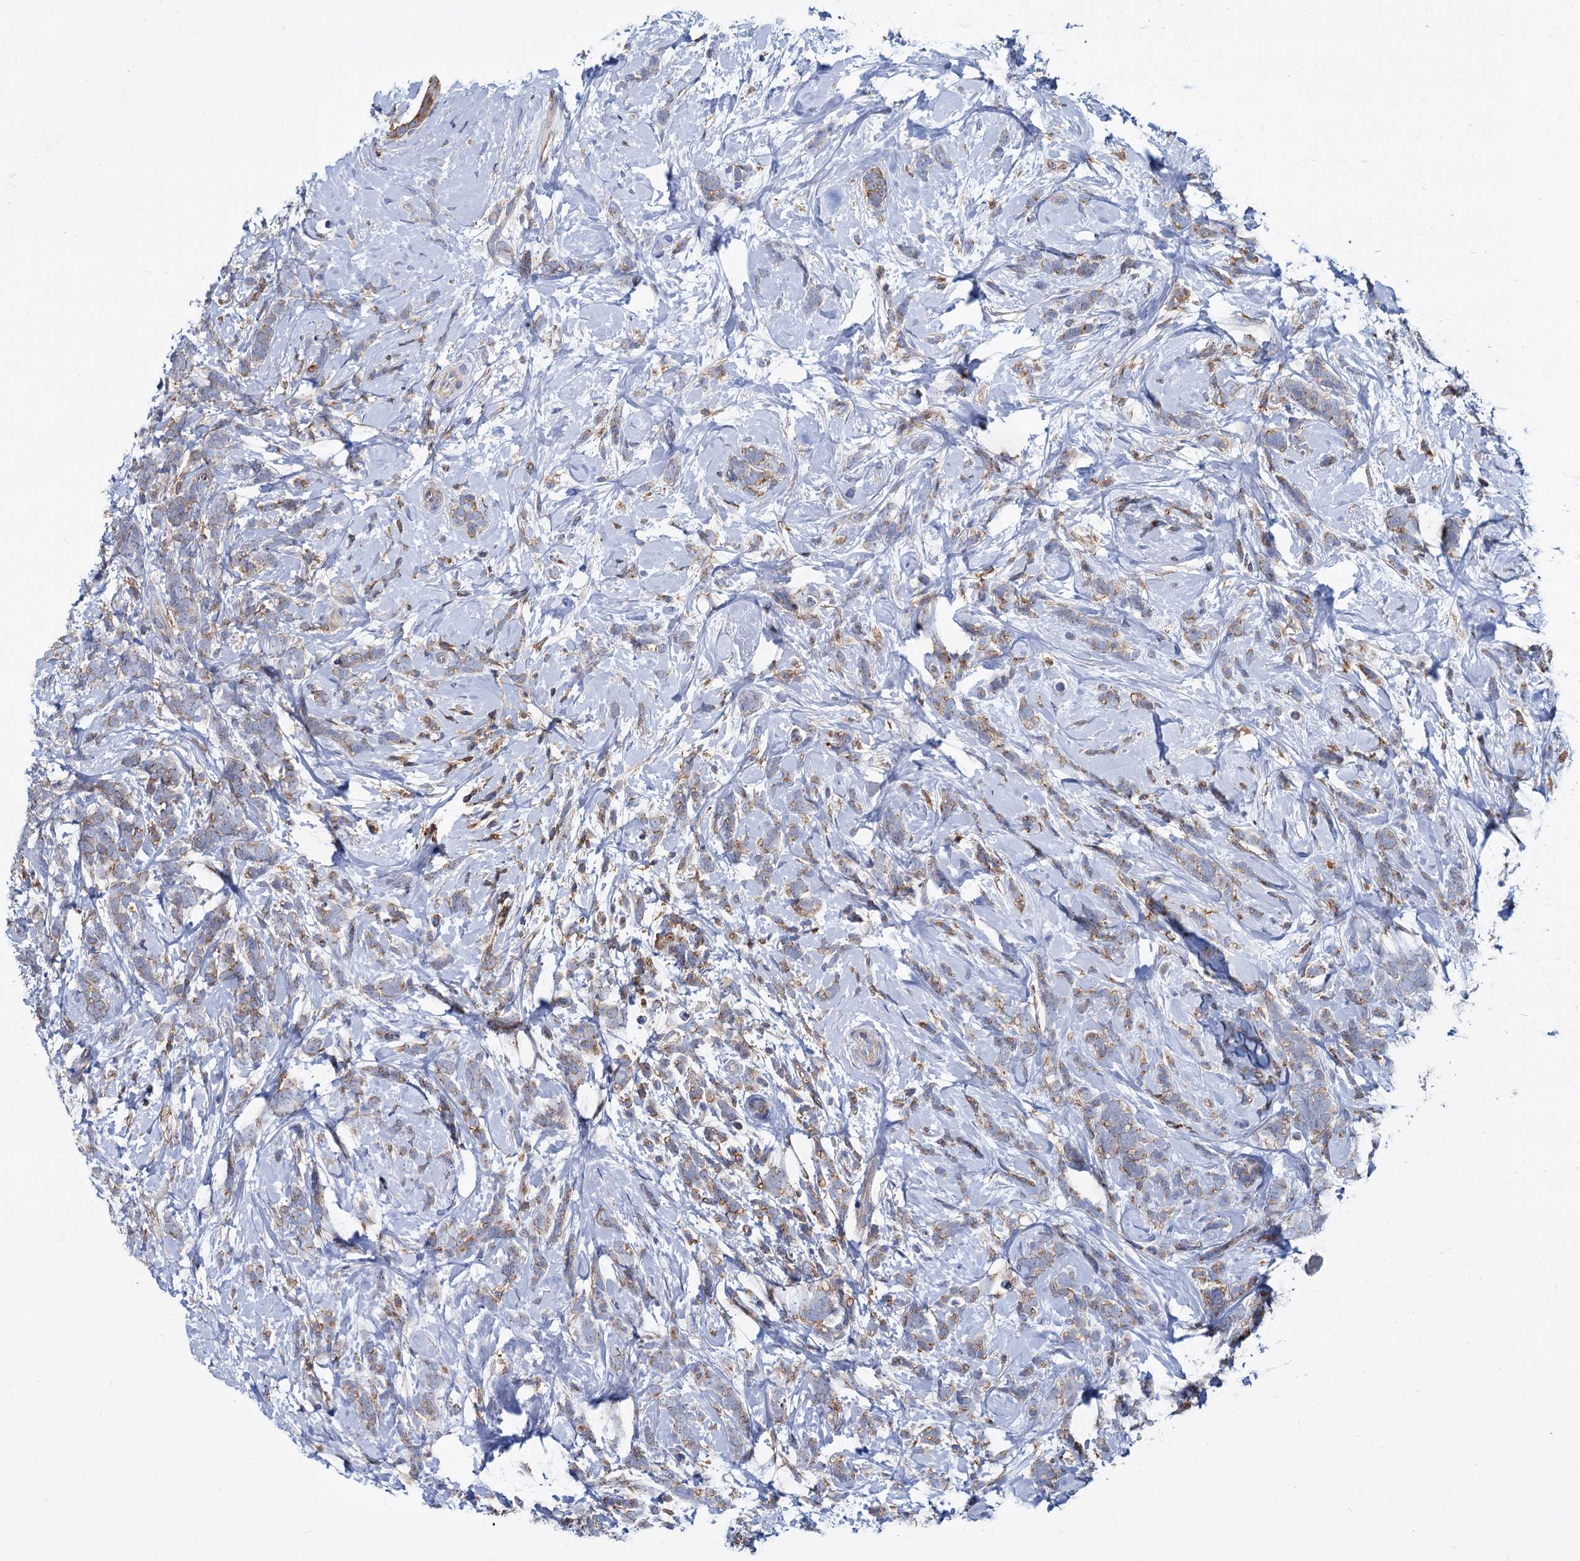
{"staining": {"intensity": "weak", "quantity": "25%-75%", "location": "cytoplasmic/membranous"}, "tissue": "breast cancer", "cell_type": "Tumor cells", "image_type": "cancer", "snomed": [{"axis": "morphology", "description": "Lobular carcinoma"}, {"axis": "topography", "description": "Breast"}], "caption": "Immunohistochemical staining of breast cancer shows low levels of weak cytoplasmic/membranous expression in approximately 25%-75% of tumor cells. Nuclei are stained in blue.", "gene": "LRCH4", "patient": {"sex": "female", "age": 58}}